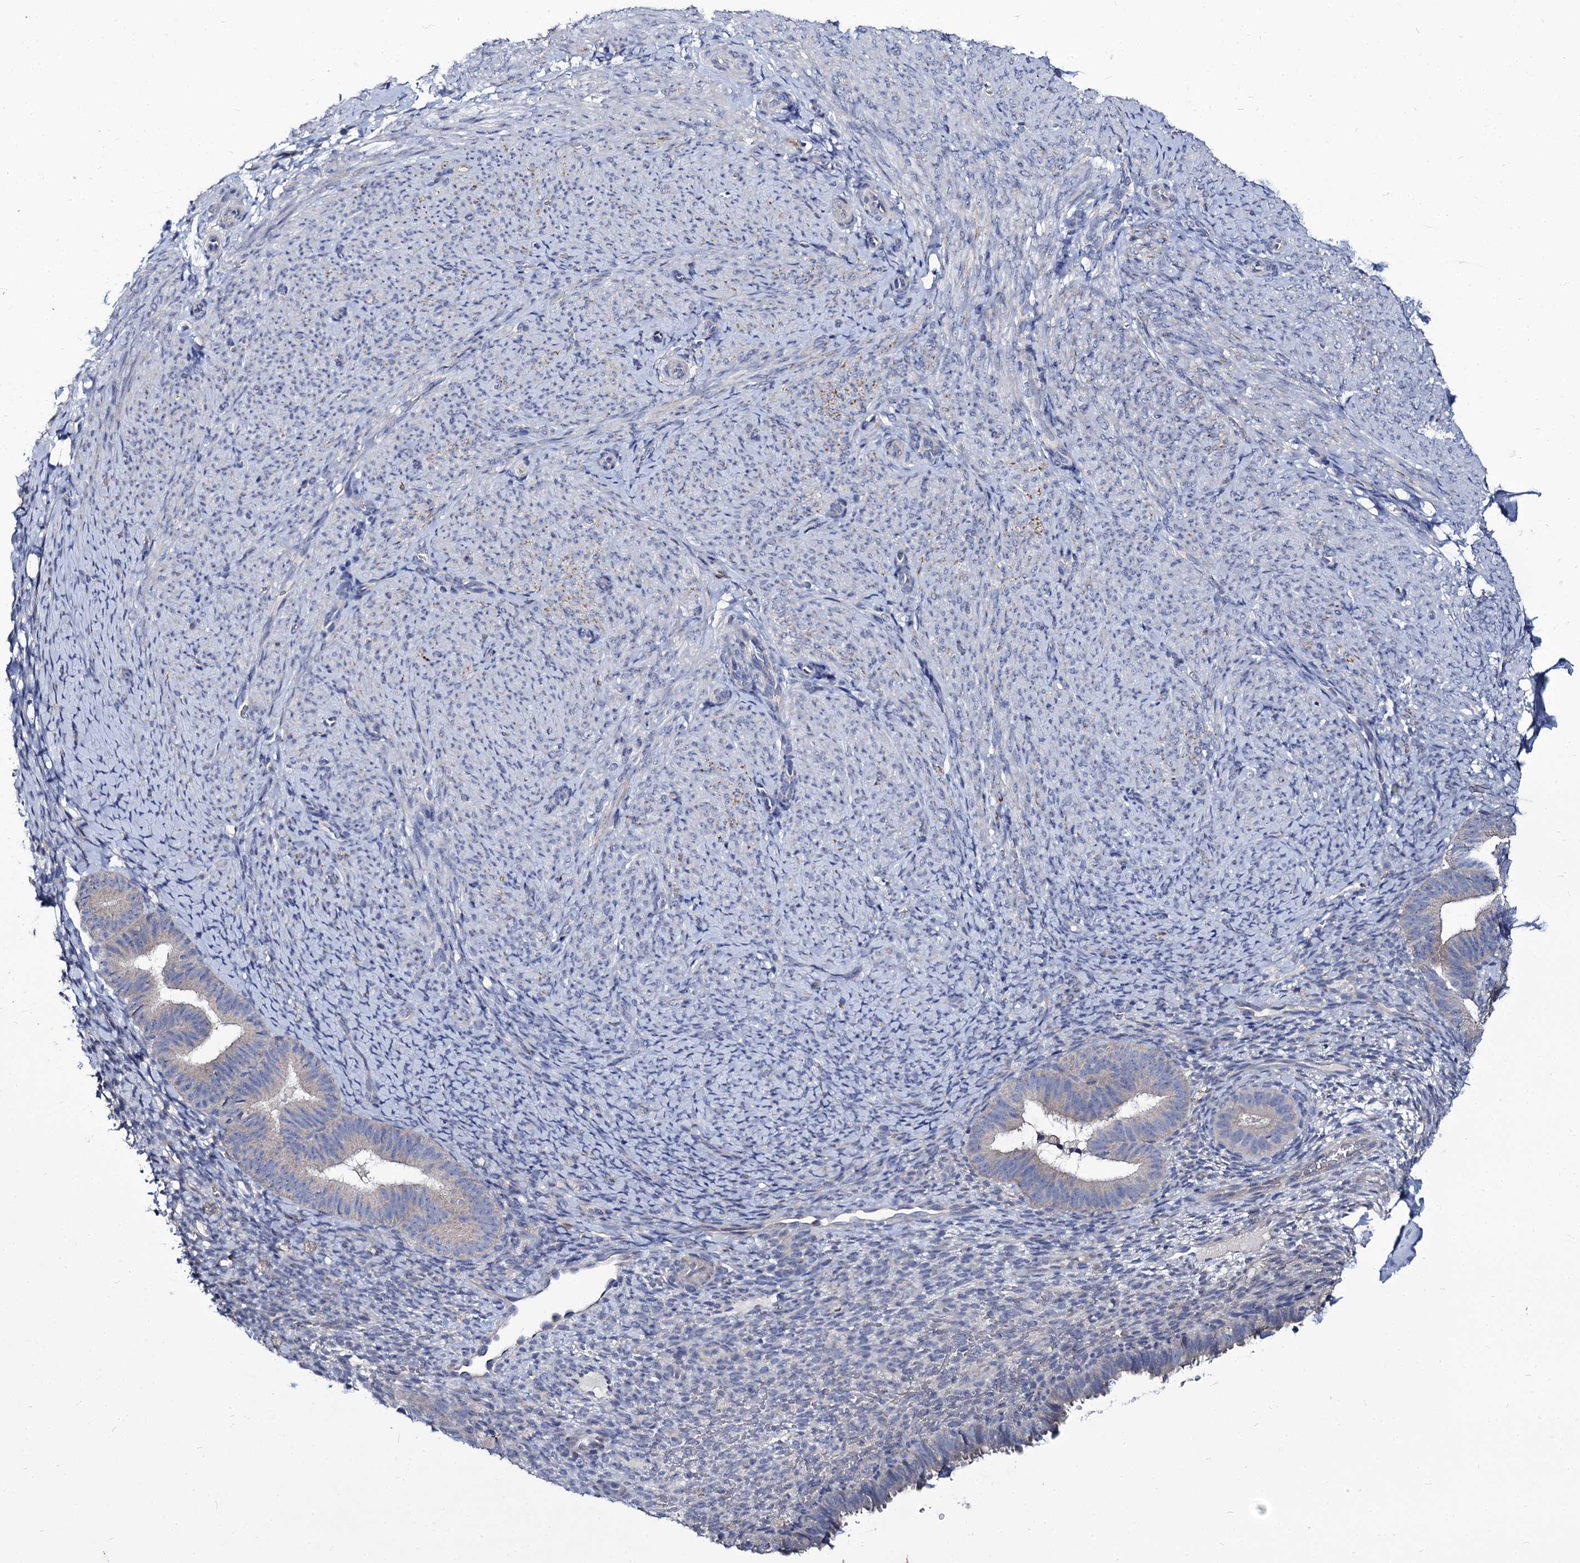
{"staining": {"intensity": "negative", "quantity": "none", "location": "none"}, "tissue": "endometrium", "cell_type": "Cells in endometrial stroma", "image_type": "normal", "snomed": [{"axis": "morphology", "description": "Normal tissue, NOS"}, {"axis": "topography", "description": "Endometrium"}], "caption": "Cells in endometrial stroma are negative for protein expression in unremarkable human endometrium. (DAB (3,3'-diaminobenzidine) IHC visualized using brightfield microscopy, high magnification).", "gene": "PANX2", "patient": {"sex": "female", "age": 65}}